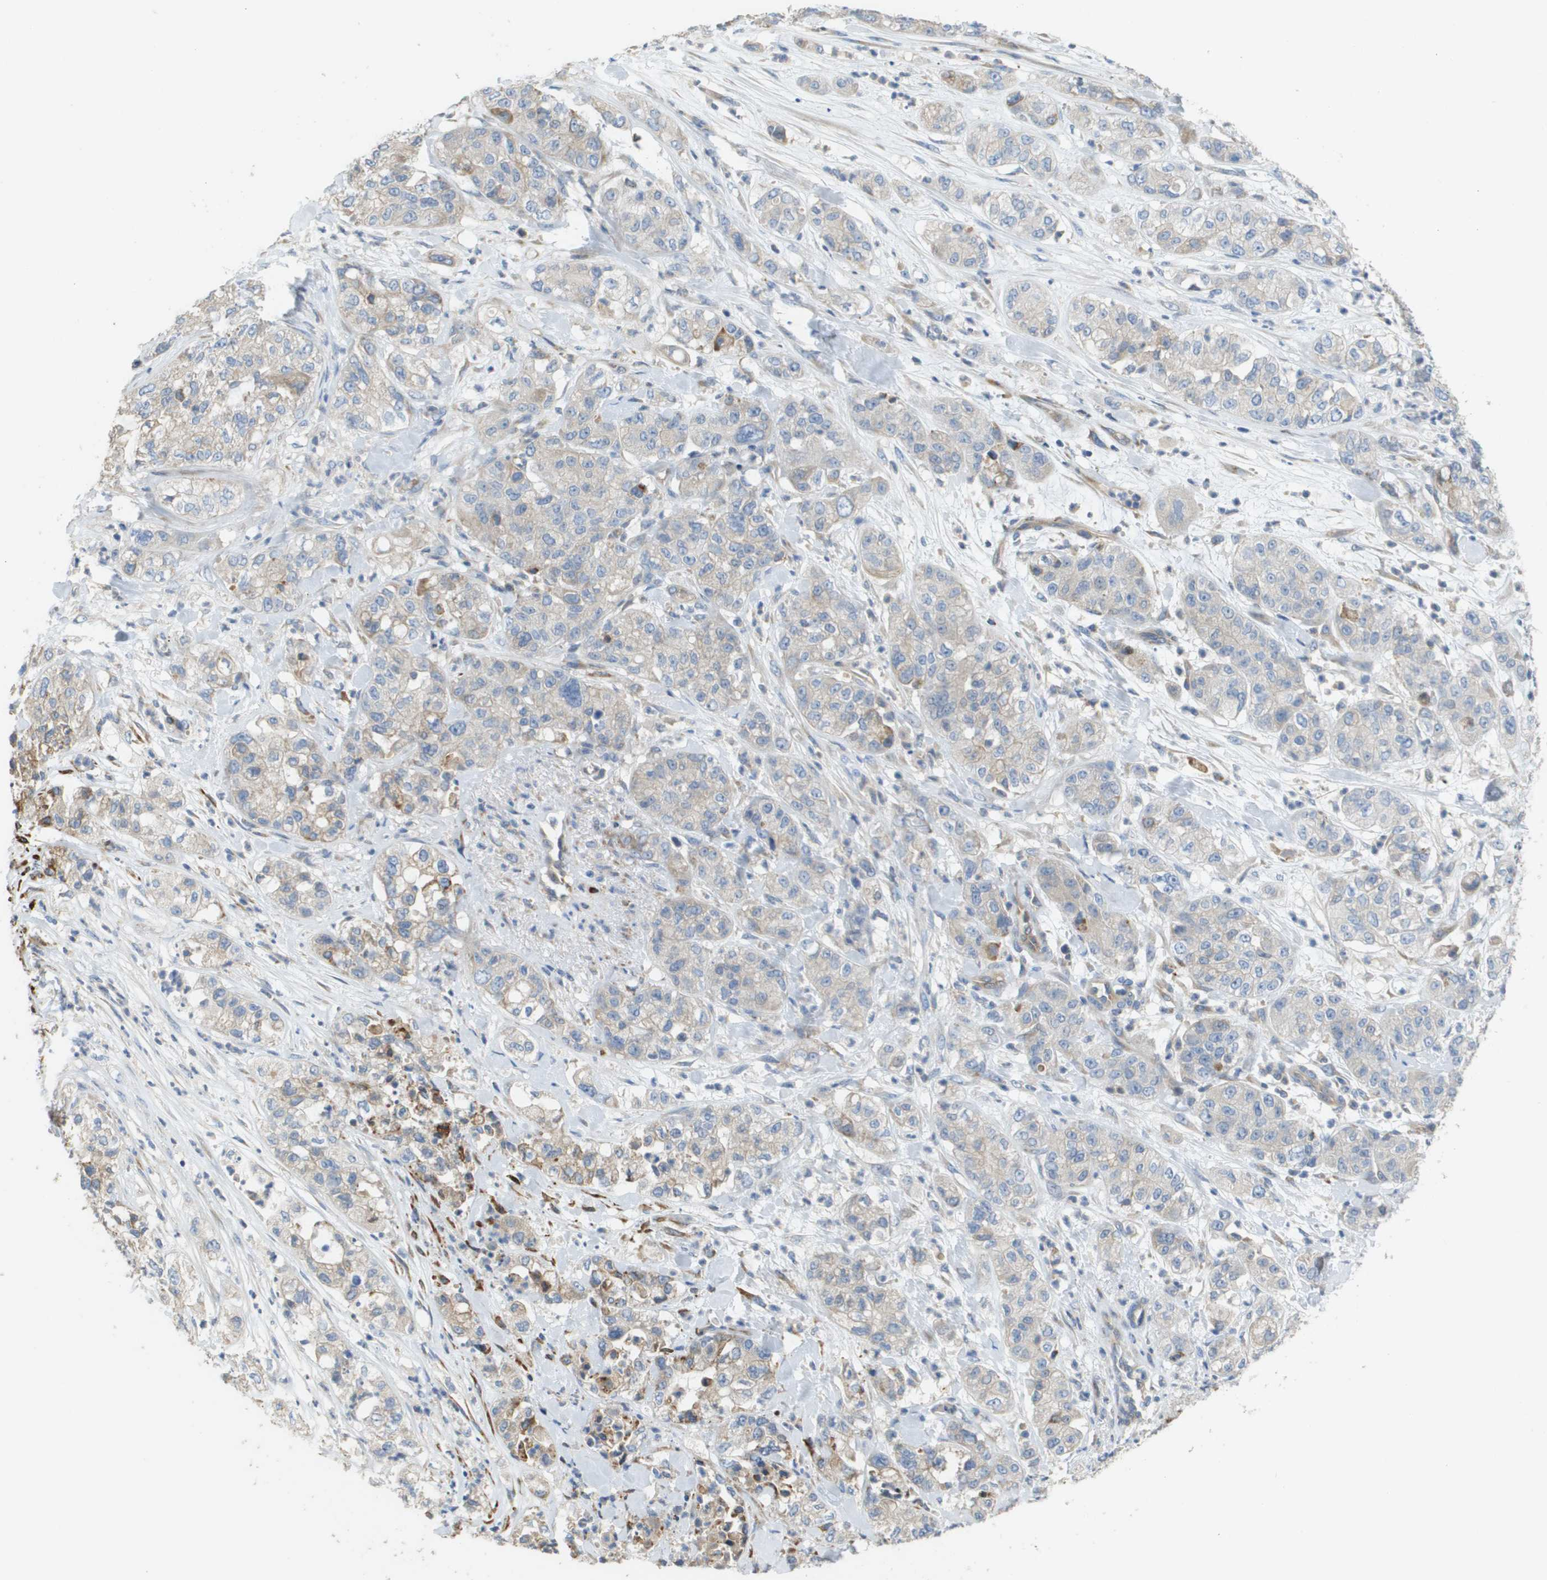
{"staining": {"intensity": "weak", "quantity": "<25%", "location": "cytoplasmic/membranous"}, "tissue": "pancreatic cancer", "cell_type": "Tumor cells", "image_type": "cancer", "snomed": [{"axis": "morphology", "description": "Adenocarcinoma, NOS"}, {"axis": "topography", "description": "Pancreas"}], "caption": "Immunohistochemical staining of pancreatic cancer (adenocarcinoma) shows no significant expression in tumor cells.", "gene": "CASP10", "patient": {"sex": "female", "age": 78}}